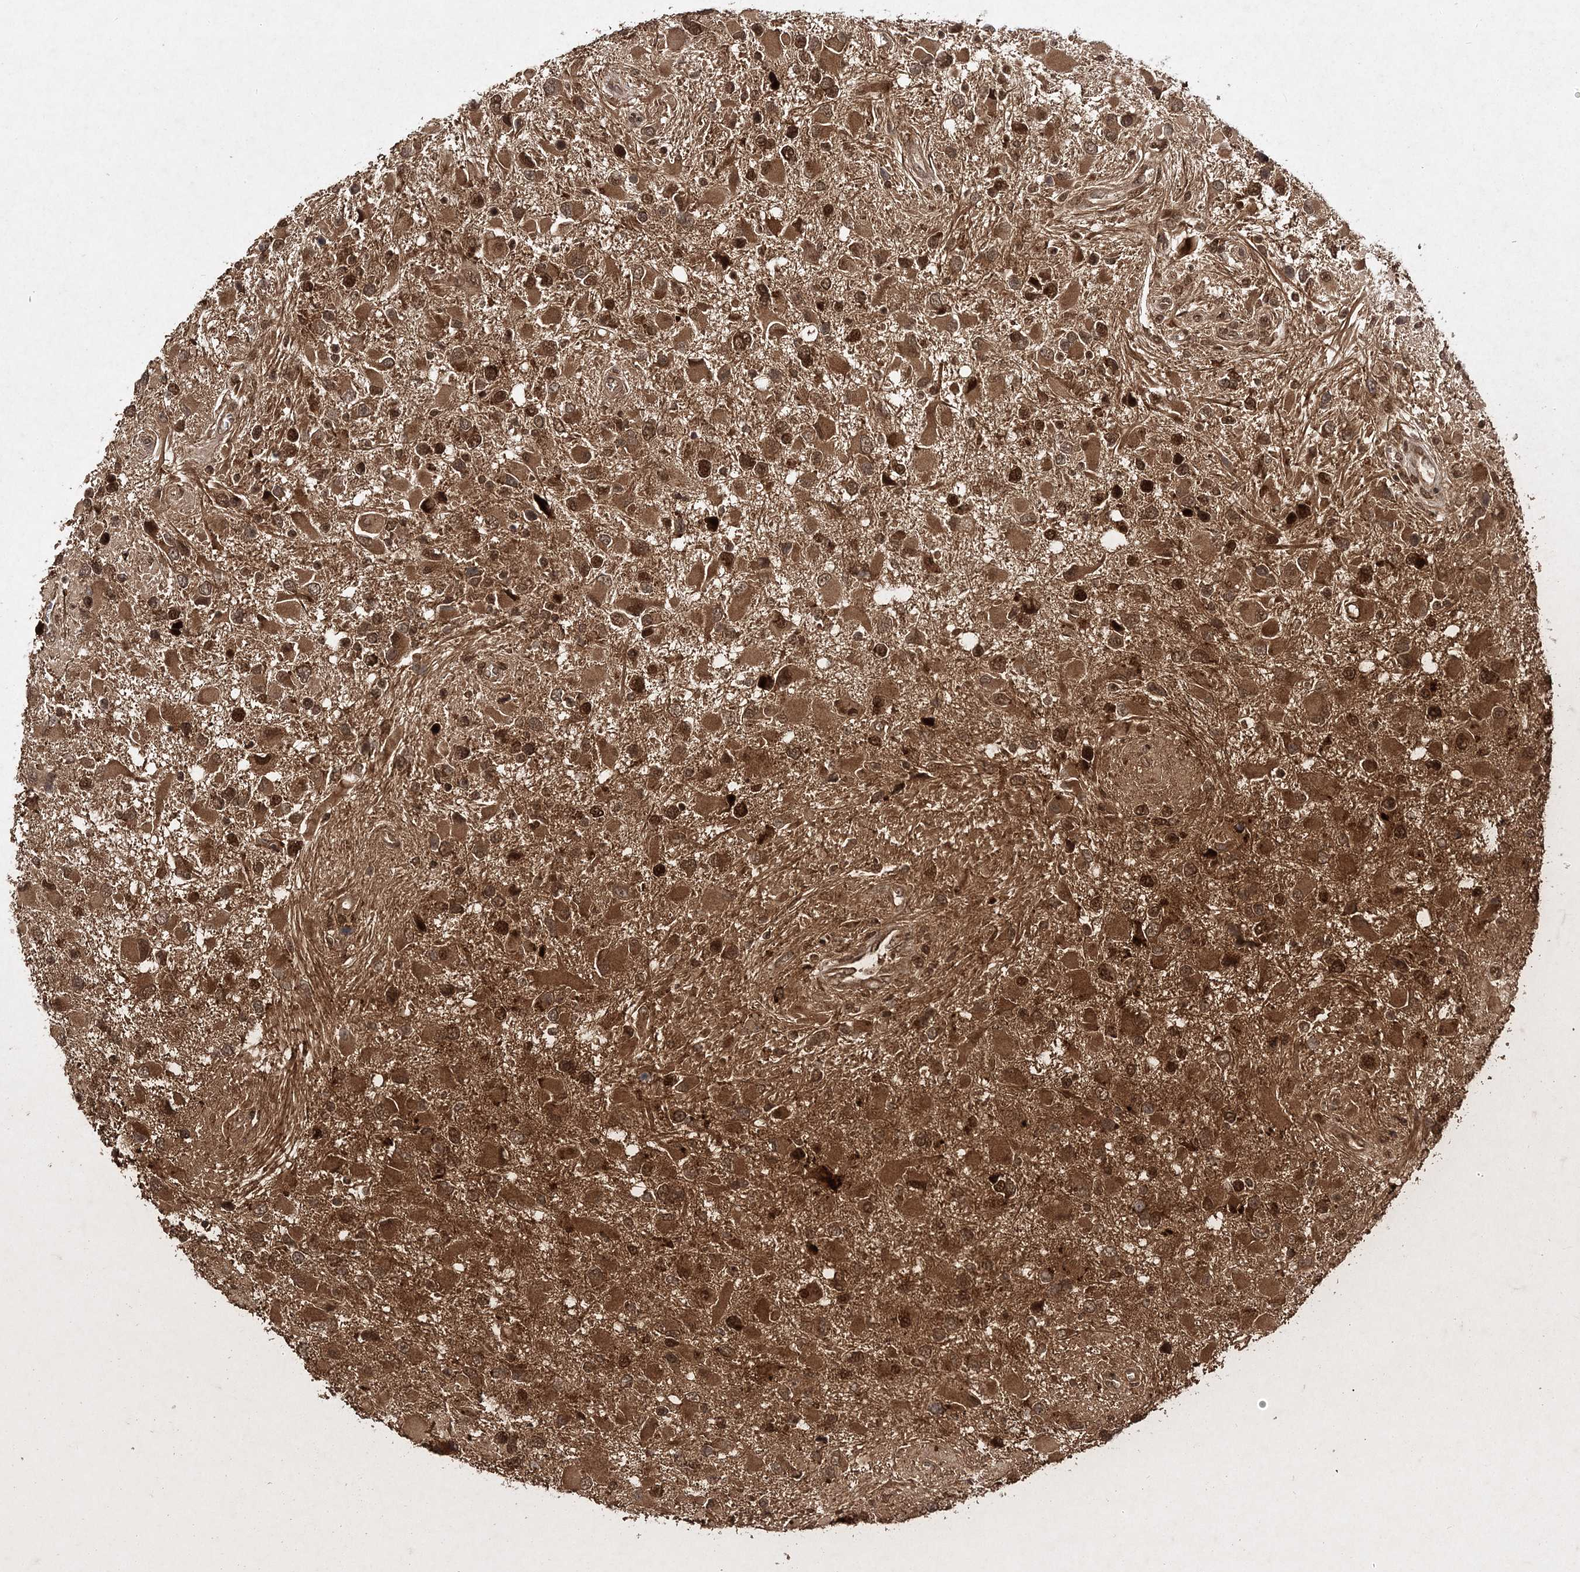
{"staining": {"intensity": "moderate", "quantity": ">75%", "location": "cytoplasmic/membranous,nuclear"}, "tissue": "glioma", "cell_type": "Tumor cells", "image_type": "cancer", "snomed": [{"axis": "morphology", "description": "Glioma, malignant, High grade"}, {"axis": "topography", "description": "Brain"}], "caption": "A micrograph of glioma stained for a protein demonstrates moderate cytoplasmic/membranous and nuclear brown staining in tumor cells. The protein of interest is stained brown, and the nuclei are stained in blue (DAB IHC with brightfield microscopy, high magnification).", "gene": "NIF3L1", "patient": {"sex": "male", "age": 53}}